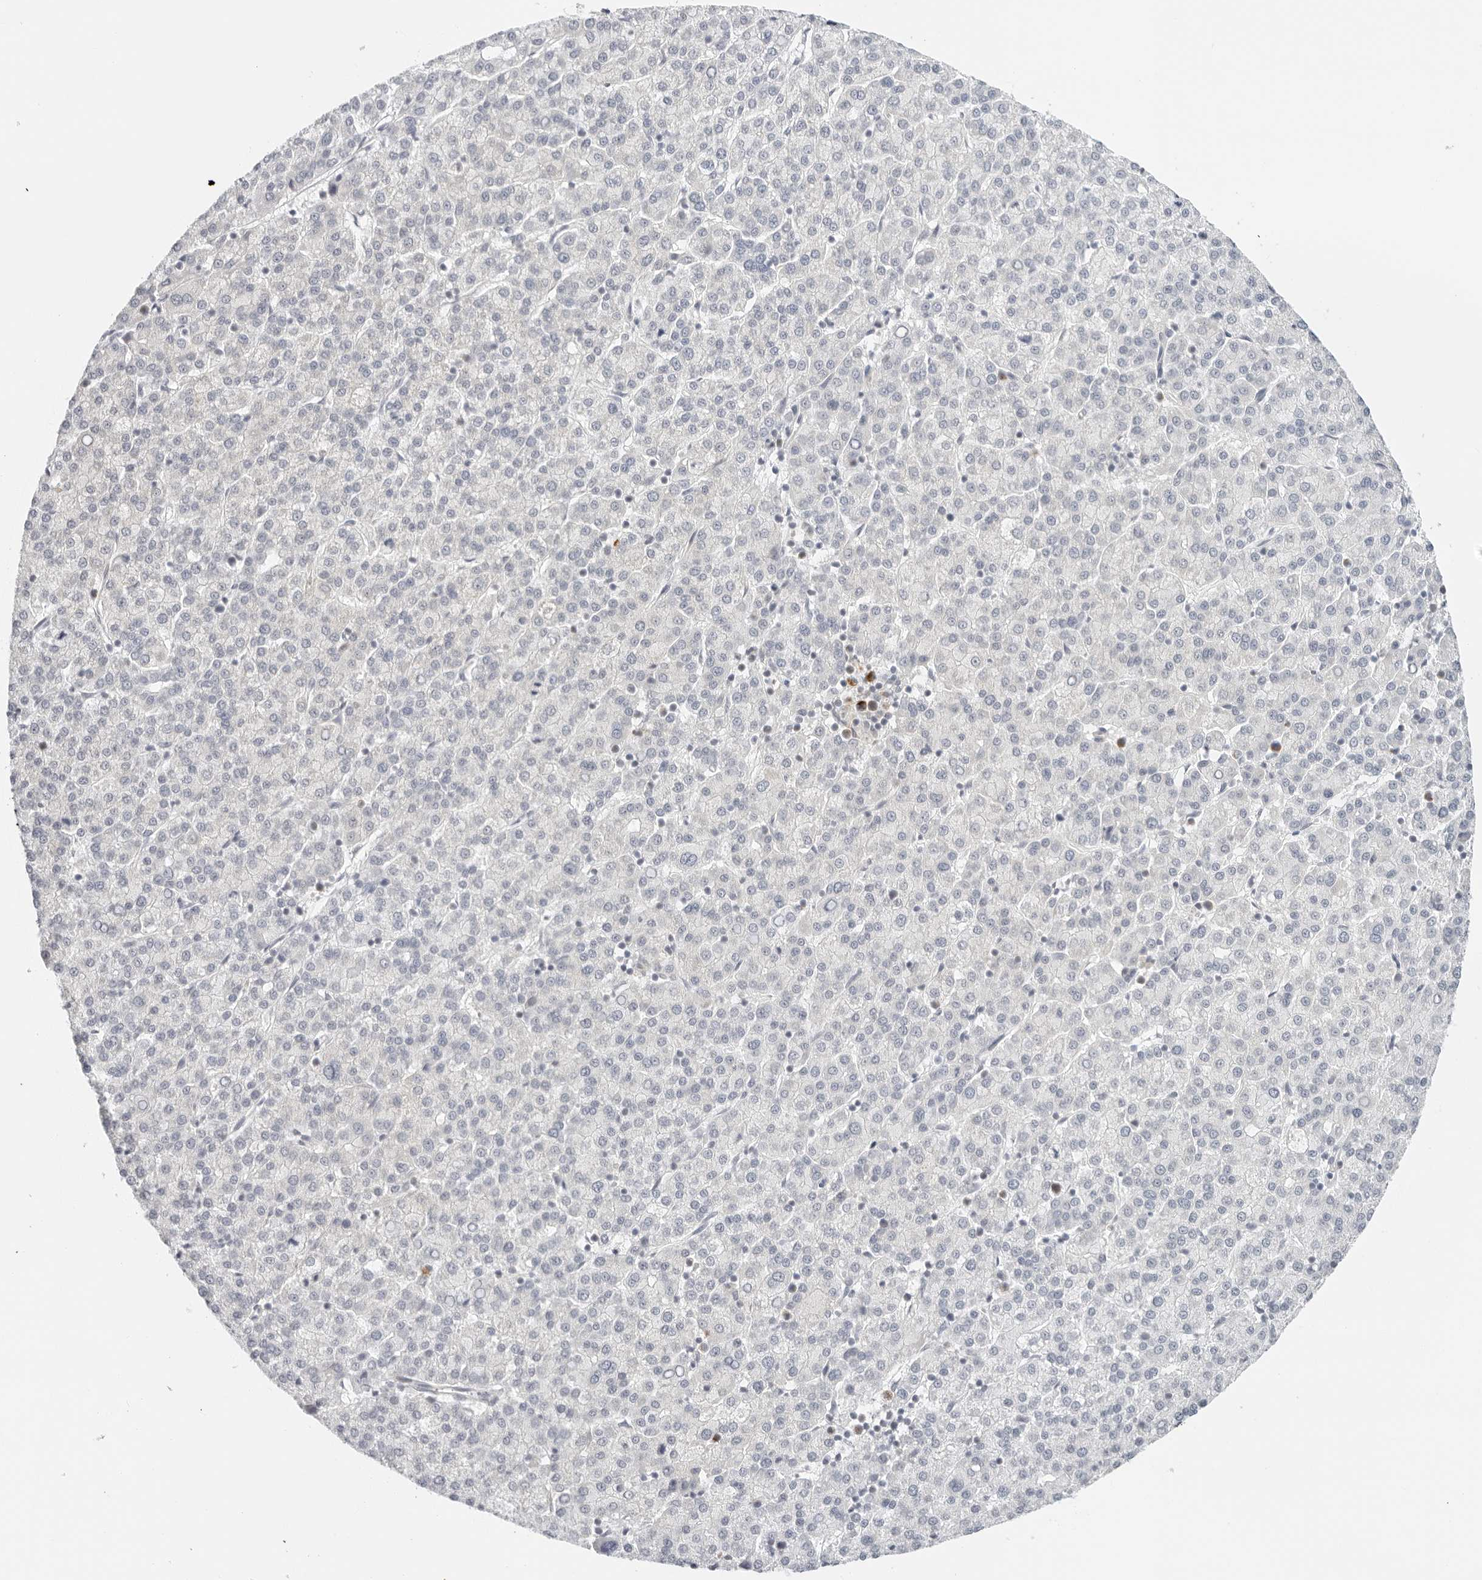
{"staining": {"intensity": "negative", "quantity": "none", "location": "none"}, "tissue": "liver cancer", "cell_type": "Tumor cells", "image_type": "cancer", "snomed": [{"axis": "morphology", "description": "Carcinoma, Hepatocellular, NOS"}, {"axis": "topography", "description": "Liver"}], "caption": "A high-resolution photomicrograph shows IHC staining of liver cancer (hepatocellular carcinoma), which demonstrates no significant expression in tumor cells.", "gene": "RC3H1", "patient": {"sex": "female", "age": 58}}